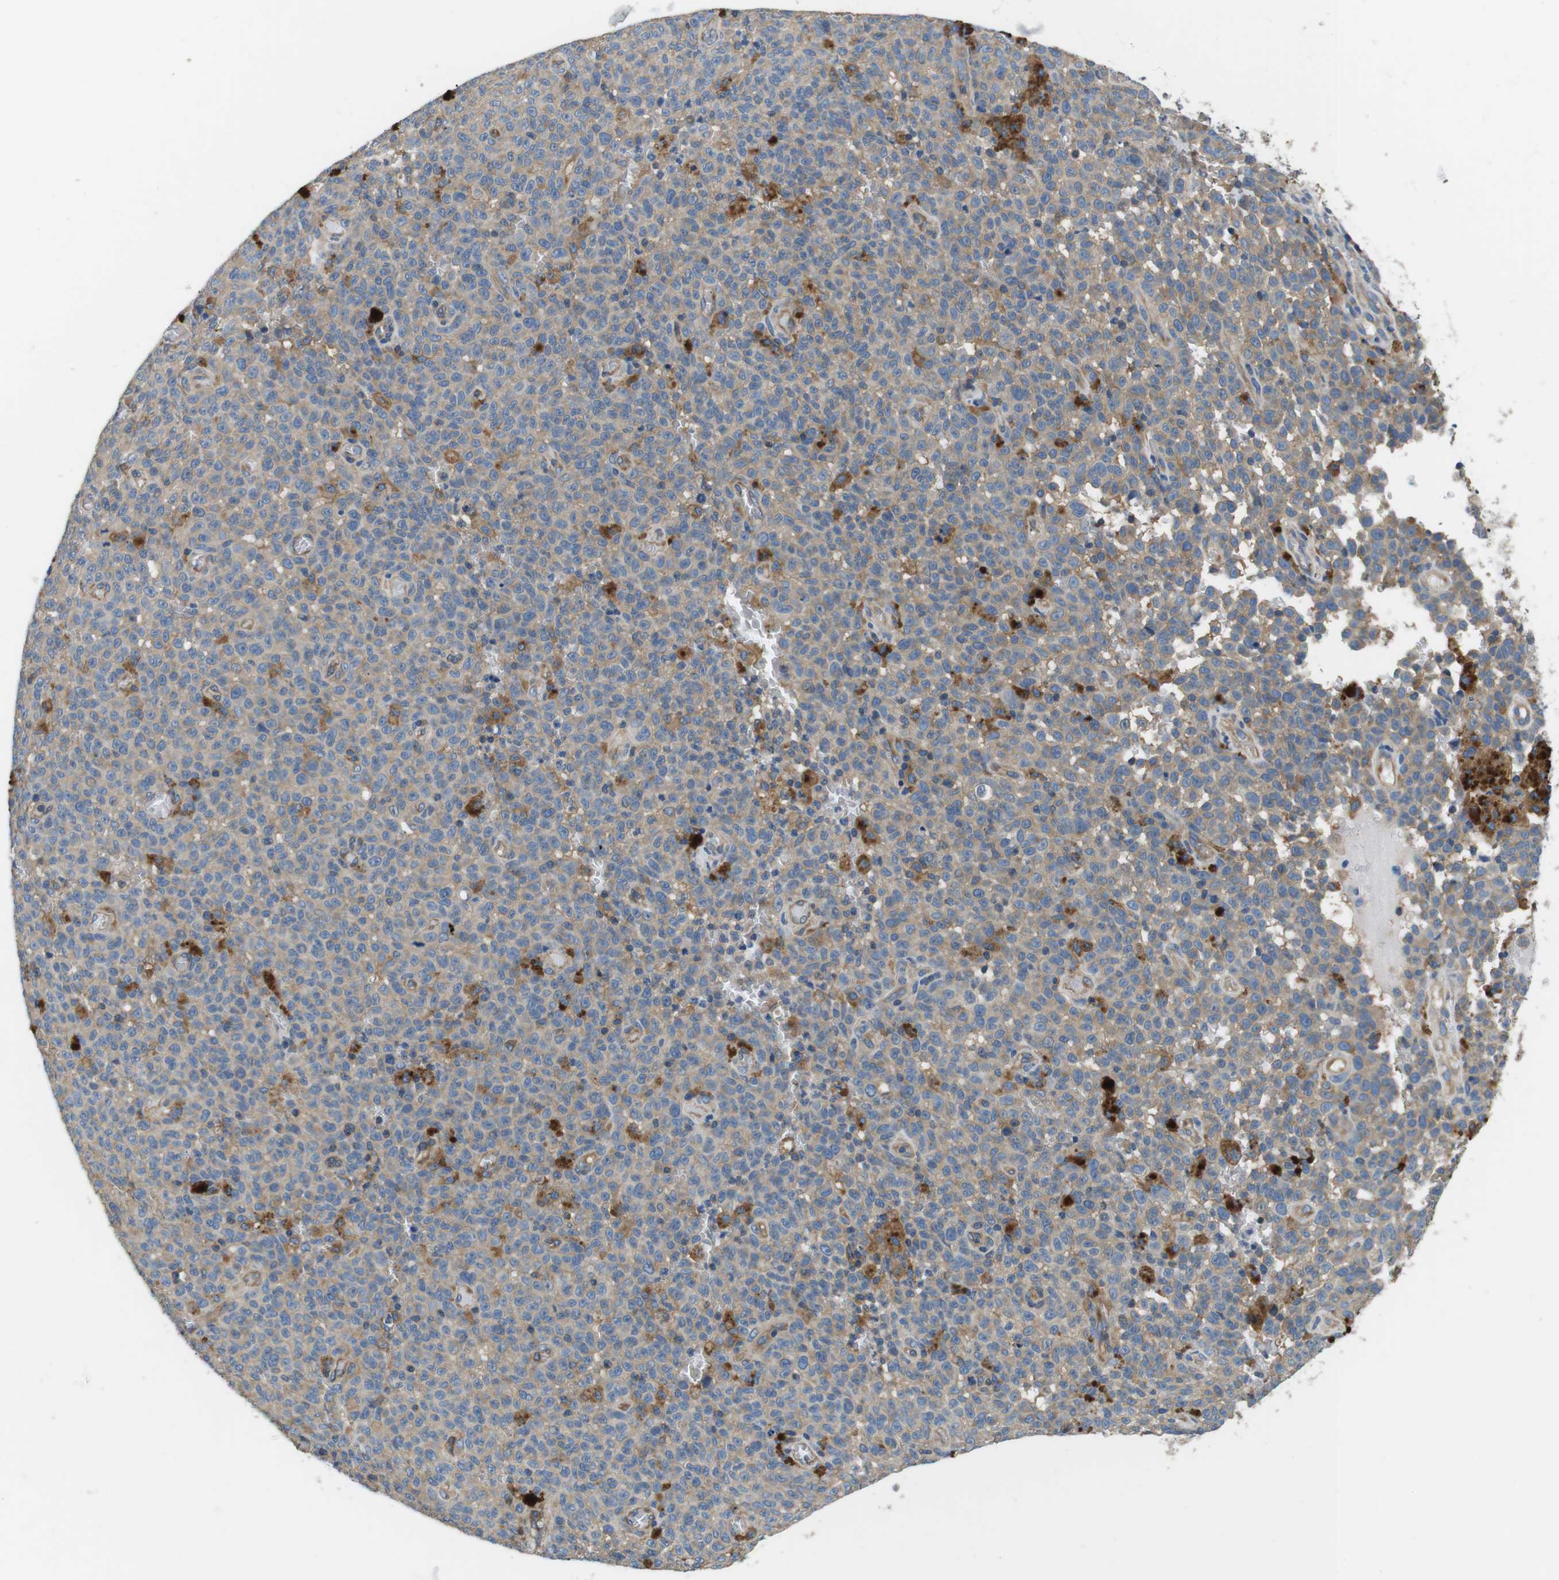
{"staining": {"intensity": "weak", "quantity": ">75%", "location": "cytoplasmic/membranous"}, "tissue": "melanoma", "cell_type": "Tumor cells", "image_type": "cancer", "snomed": [{"axis": "morphology", "description": "Malignant melanoma, NOS"}, {"axis": "topography", "description": "Skin"}], "caption": "Immunohistochemical staining of human melanoma displays low levels of weak cytoplasmic/membranous protein staining in approximately >75% of tumor cells.", "gene": "DENND4C", "patient": {"sex": "female", "age": 82}}